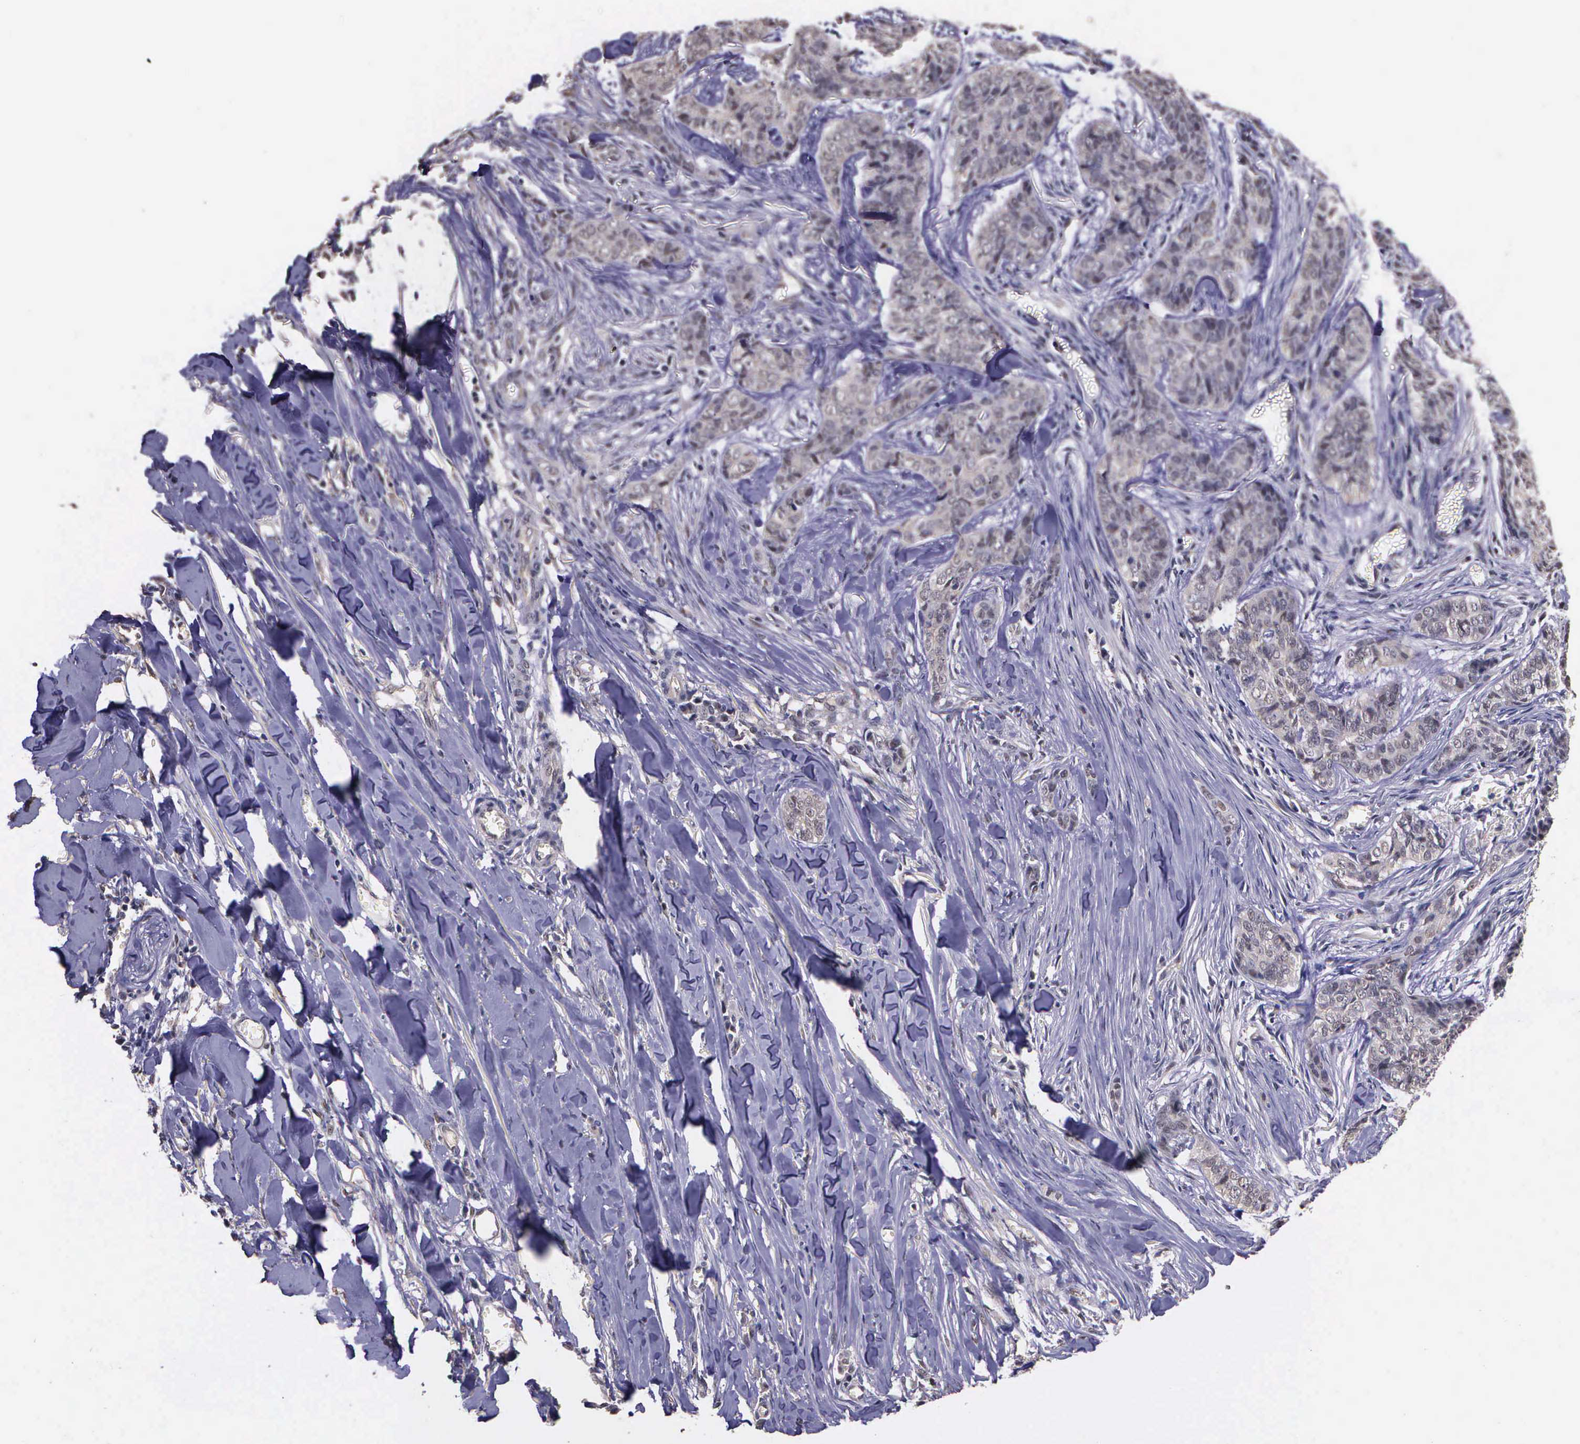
{"staining": {"intensity": "weak", "quantity": "25%-75%", "location": "cytoplasmic/membranous,nuclear"}, "tissue": "skin cancer", "cell_type": "Tumor cells", "image_type": "cancer", "snomed": [{"axis": "morphology", "description": "Normal tissue, NOS"}, {"axis": "morphology", "description": "Basal cell carcinoma"}, {"axis": "topography", "description": "Skin"}], "caption": "Immunohistochemical staining of human skin cancer shows weak cytoplasmic/membranous and nuclear protein positivity in approximately 25%-75% of tumor cells.", "gene": "PSMC1", "patient": {"sex": "female", "age": 65}}